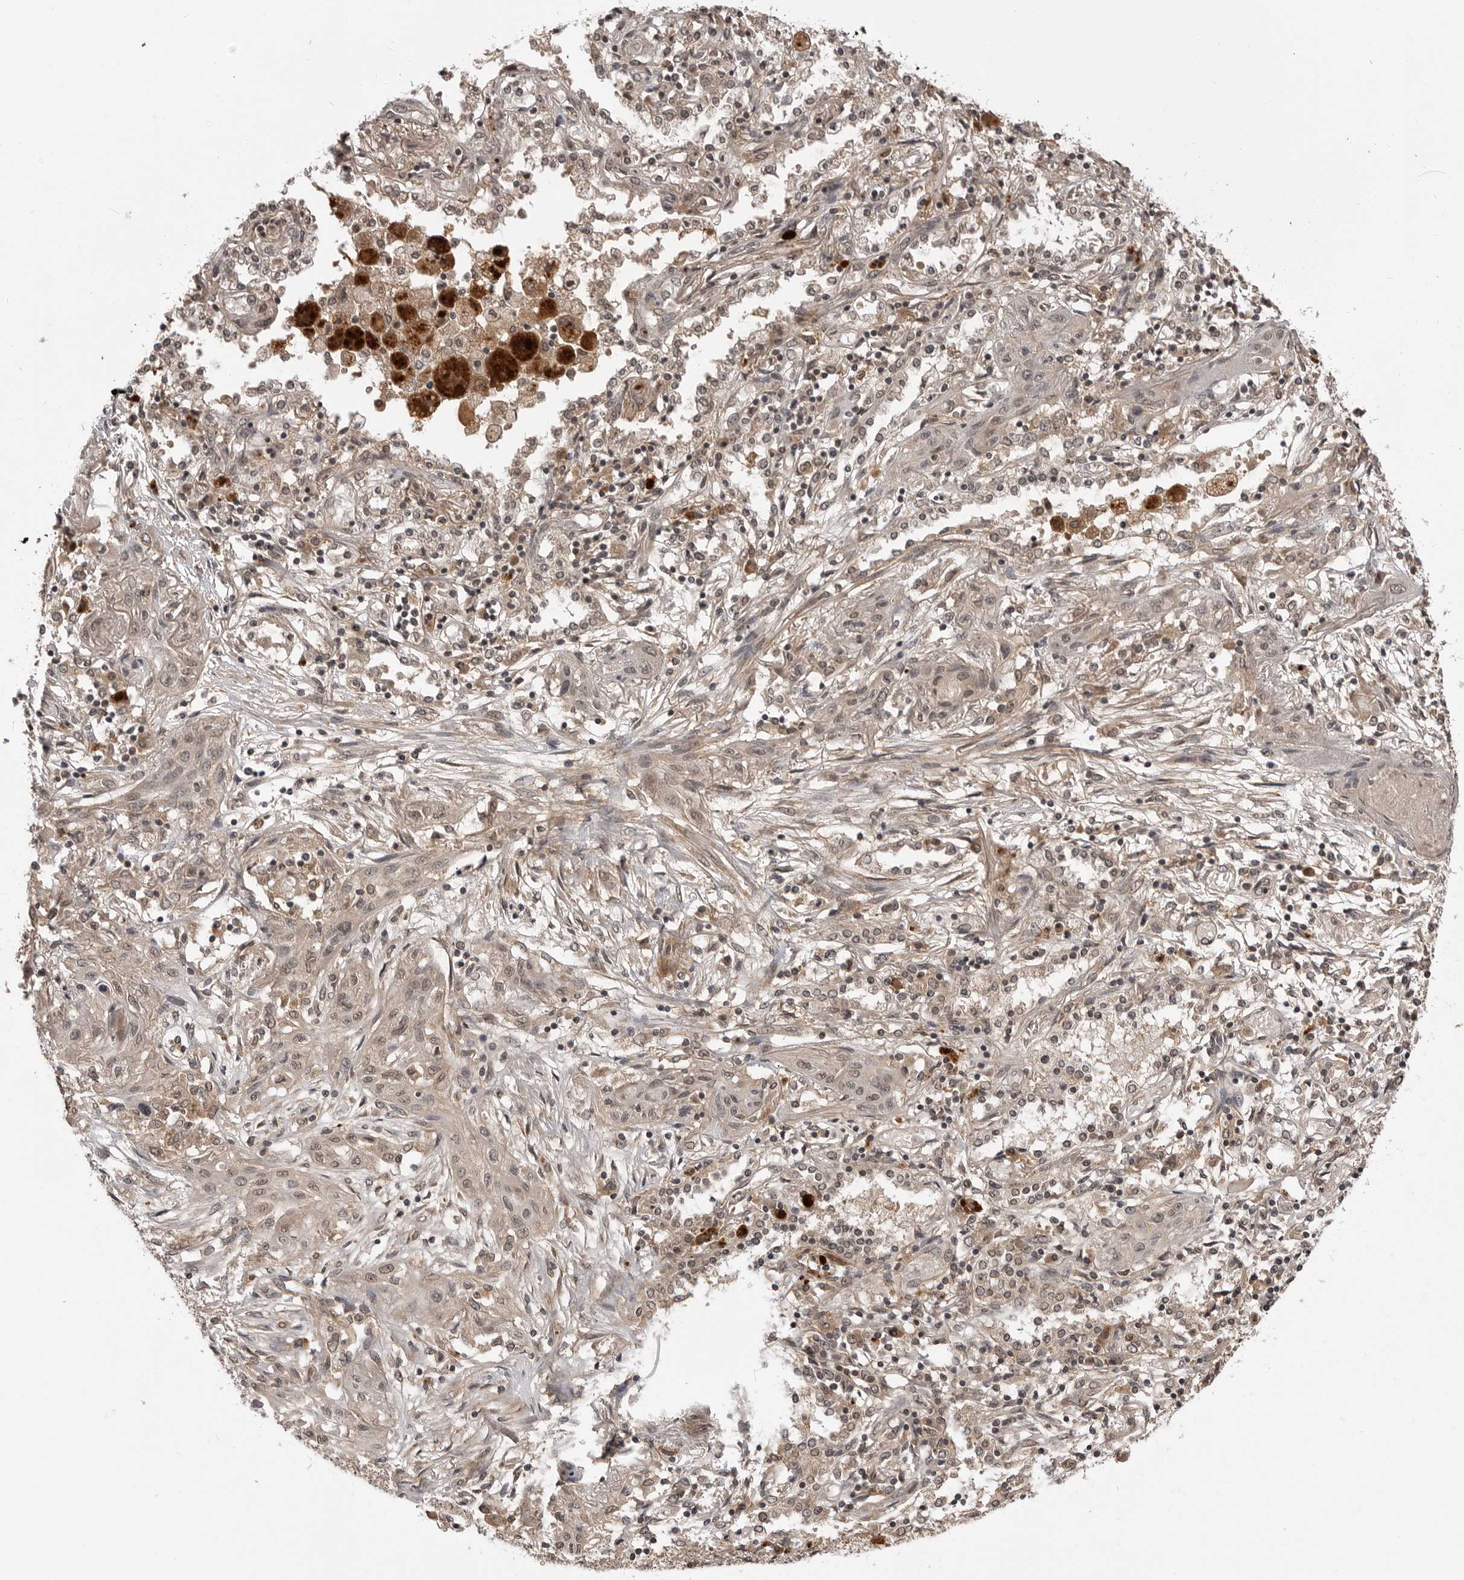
{"staining": {"intensity": "weak", "quantity": "25%-75%", "location": "nuclear"}, "tissue": "lung cancer", "cell_type": "Tumor cells", "image_type": "cancer", "snomed": [{"axis": "morphology", "description": "Squamous cell carcinoma, NOS"}, {"axis": "topography", "description": "Lung"}], "caption": "An image of lung cancer (squamous cell carcinoma) stained for a protein shows weak nuclear brown staining in tumor cells. The staining was performed using DAB to visualize the protein expression in brown, while the nuclei were stained in blue with hematoxylin (Magnification: 20x).", "gene": "IL24", "patient": {"sex": "female", "age": 47}}